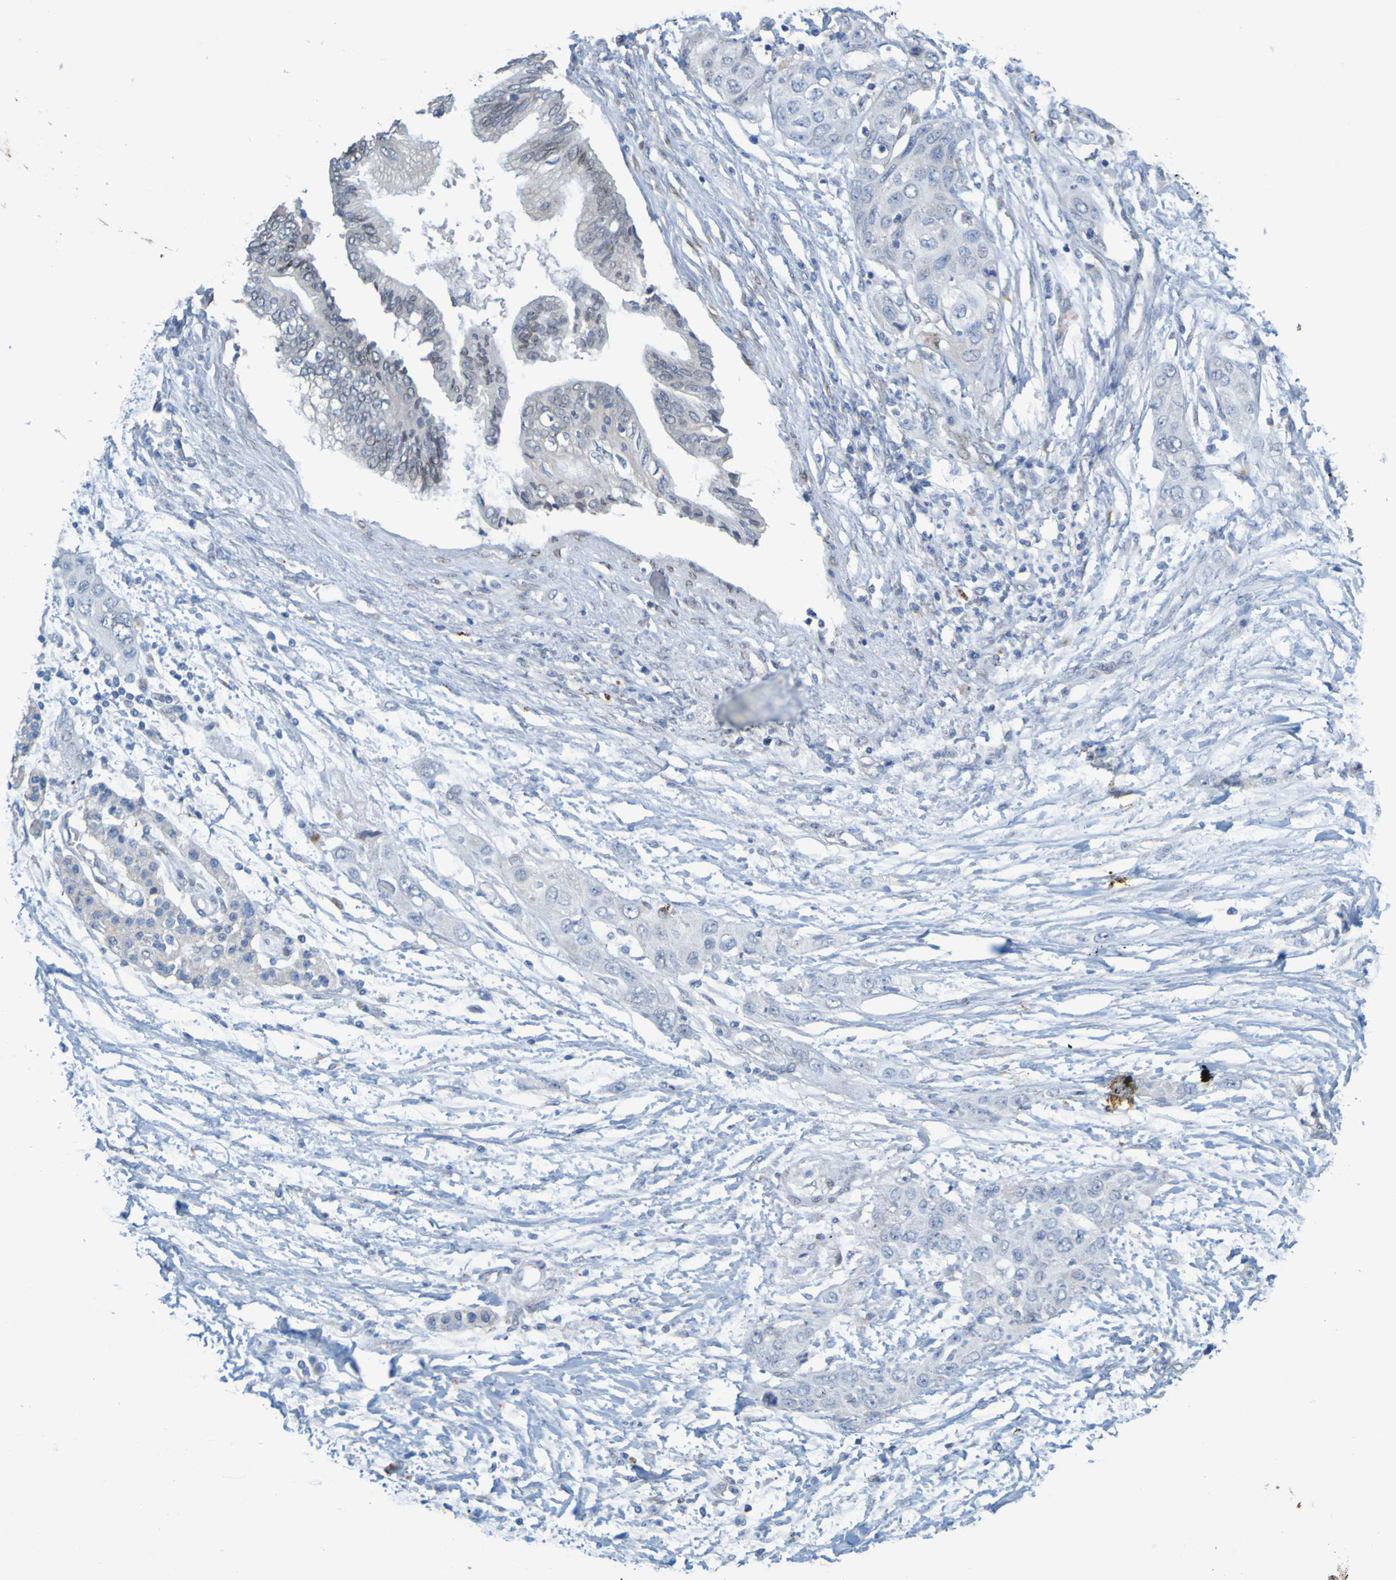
{"staining": {"intensity": "negative", "quantity": "none", "location": "none"}, "tissue": "pancreatic cancer", "cell_type": "Tumor cells", "image_type": "cancer", "snomed": [{"axis": "morphology", "description": "Adenocarcinoma, NOS"}, {"axis": "topography", "description": "Pancreas"}], "caption": "Pancreatic cancer was stained to show a protein in brown. There is no significant staining in tumor cells. The staining was performed using DAB (3,3'-diaminobenzidine) to visualize the protein expression in brown, while the nuclei were stained in blue with hematoxylin (Magnification: 20x).", "gene": "MAG", "patient": {"sex": "female", "age": 70}}